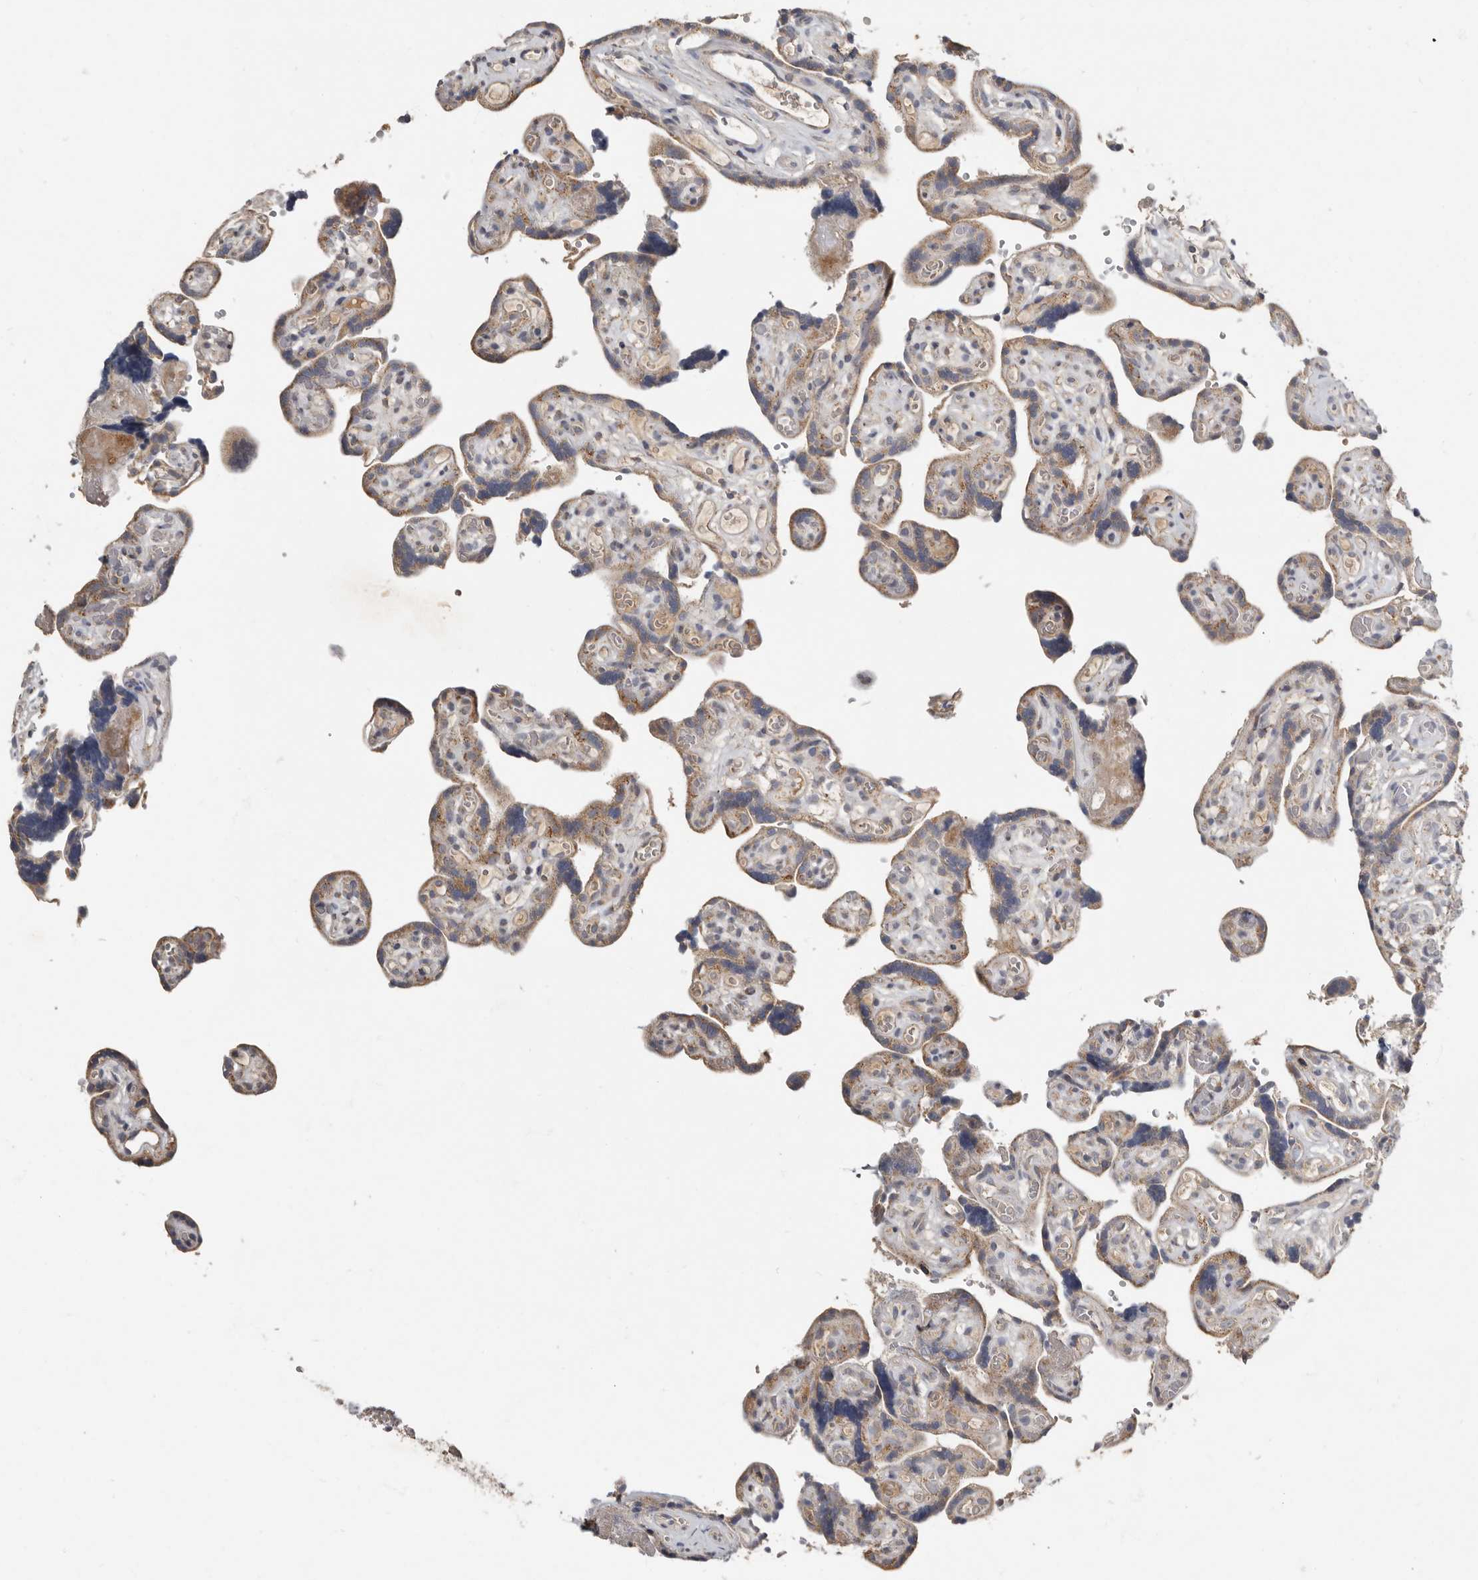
{"staining": {"intensity": "moderate", "quantity": ">75%", "location": "cytoplasmic/membranous"}, "tissue": "placenta", "cell_type": "Decidual cells", "image_type": "normal", "snomed": [{"axis": "morphology", "description": "Normal tissue, NOS"}, {"axis": "topography", "description": "Placenta"}], "caption": "Brown immunohistochemical staining in normal human placenta exhibits moderate cytoplasmic/membranous staining in about >75% of decidual cells.", "gene": "KIF26B", "patient": {"sex": "female", "age": 30}}